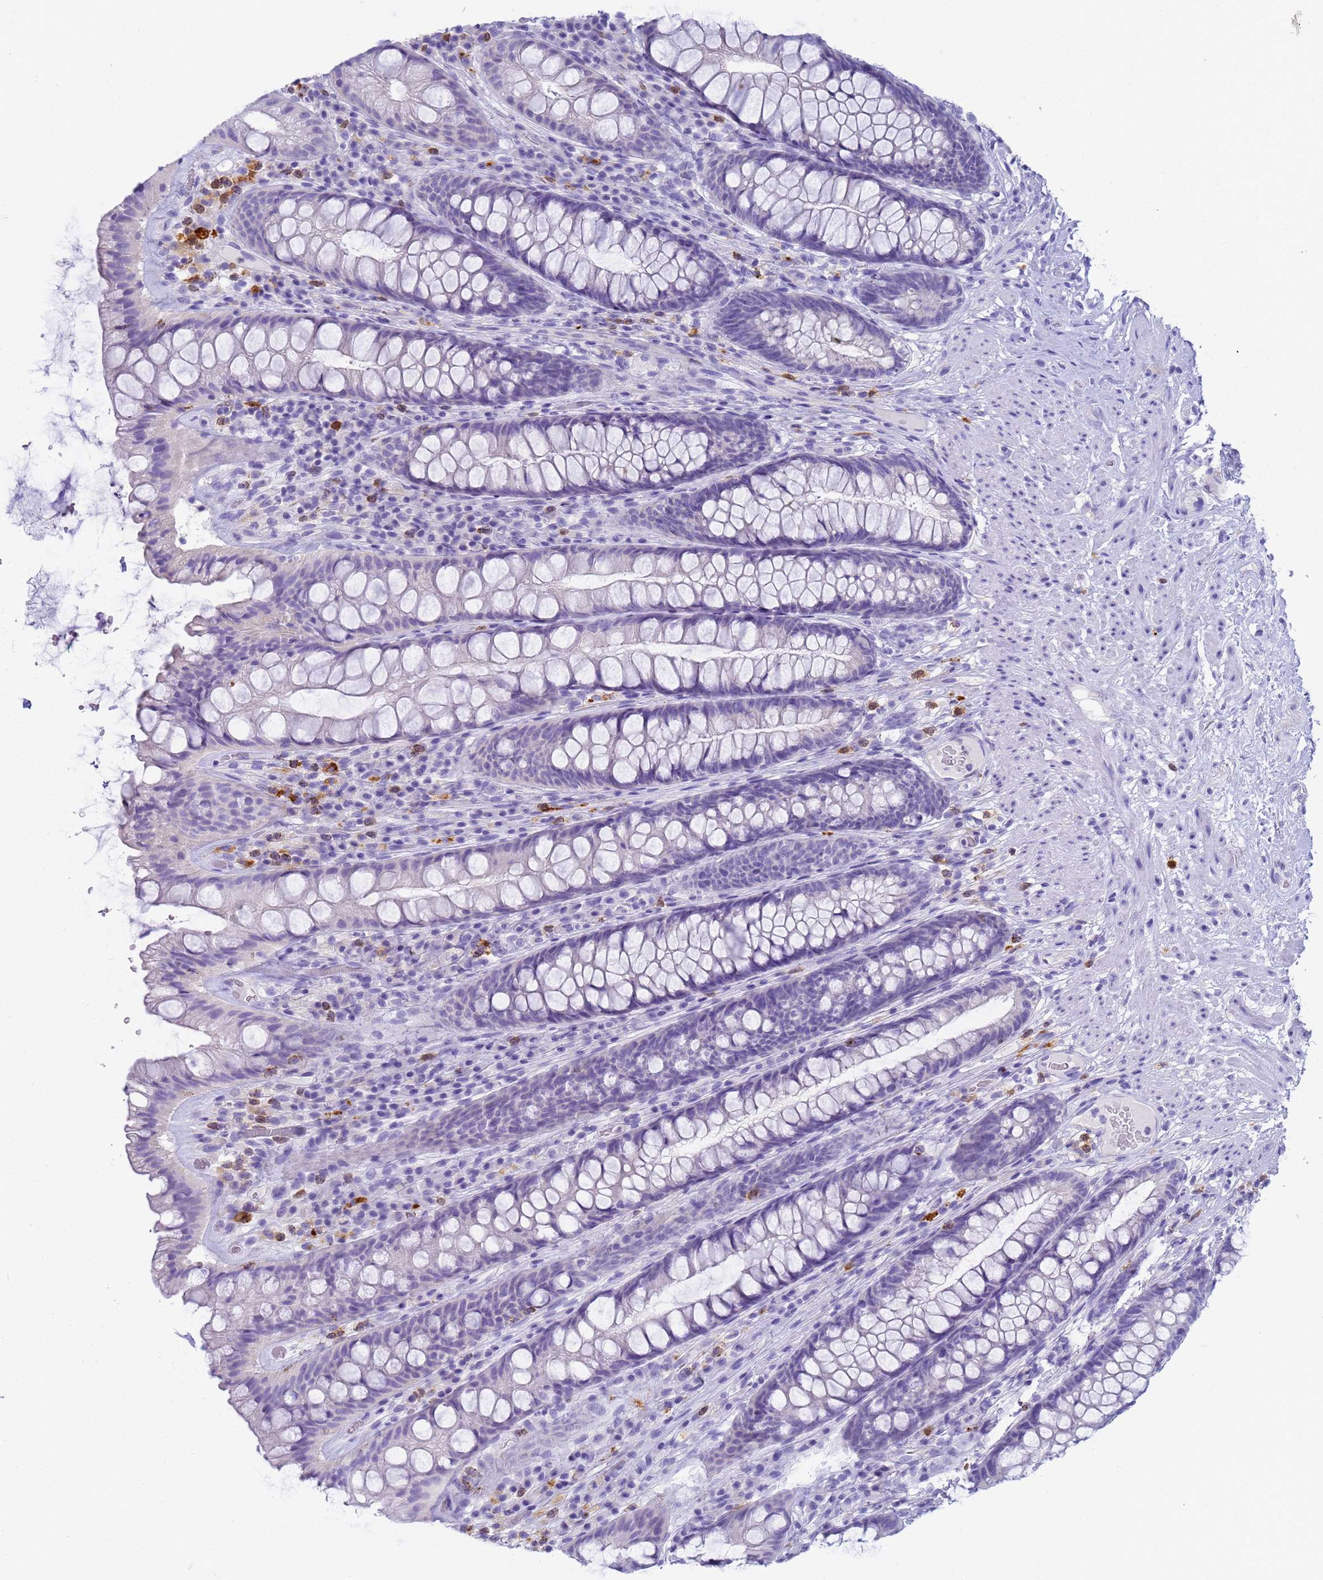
{"staining": {"intensity": "negative", "quantity": "none", "location": "none"}, "tissue": "rectum", "cell_type": "Glandular cells", "image_type": "normal", "snomed": [{"axis": "morphology", "description": "Normal tissue, NOS"}, {"axis": "topography", "description": "Rectum"}], "caption": "This is a photomicrograph of immunohistochemistry staining of benign rectum, which shows no expression in glandular cells. The staining was performed using DAB (3,3'-diaminobenzidine) to visualize the protein expression in brown, while the nuclei were stained in blue with hematoxylin (Magnification: 20x).", "gene": "RNASE2", "patient": {"sex": "male", "age": 74}}